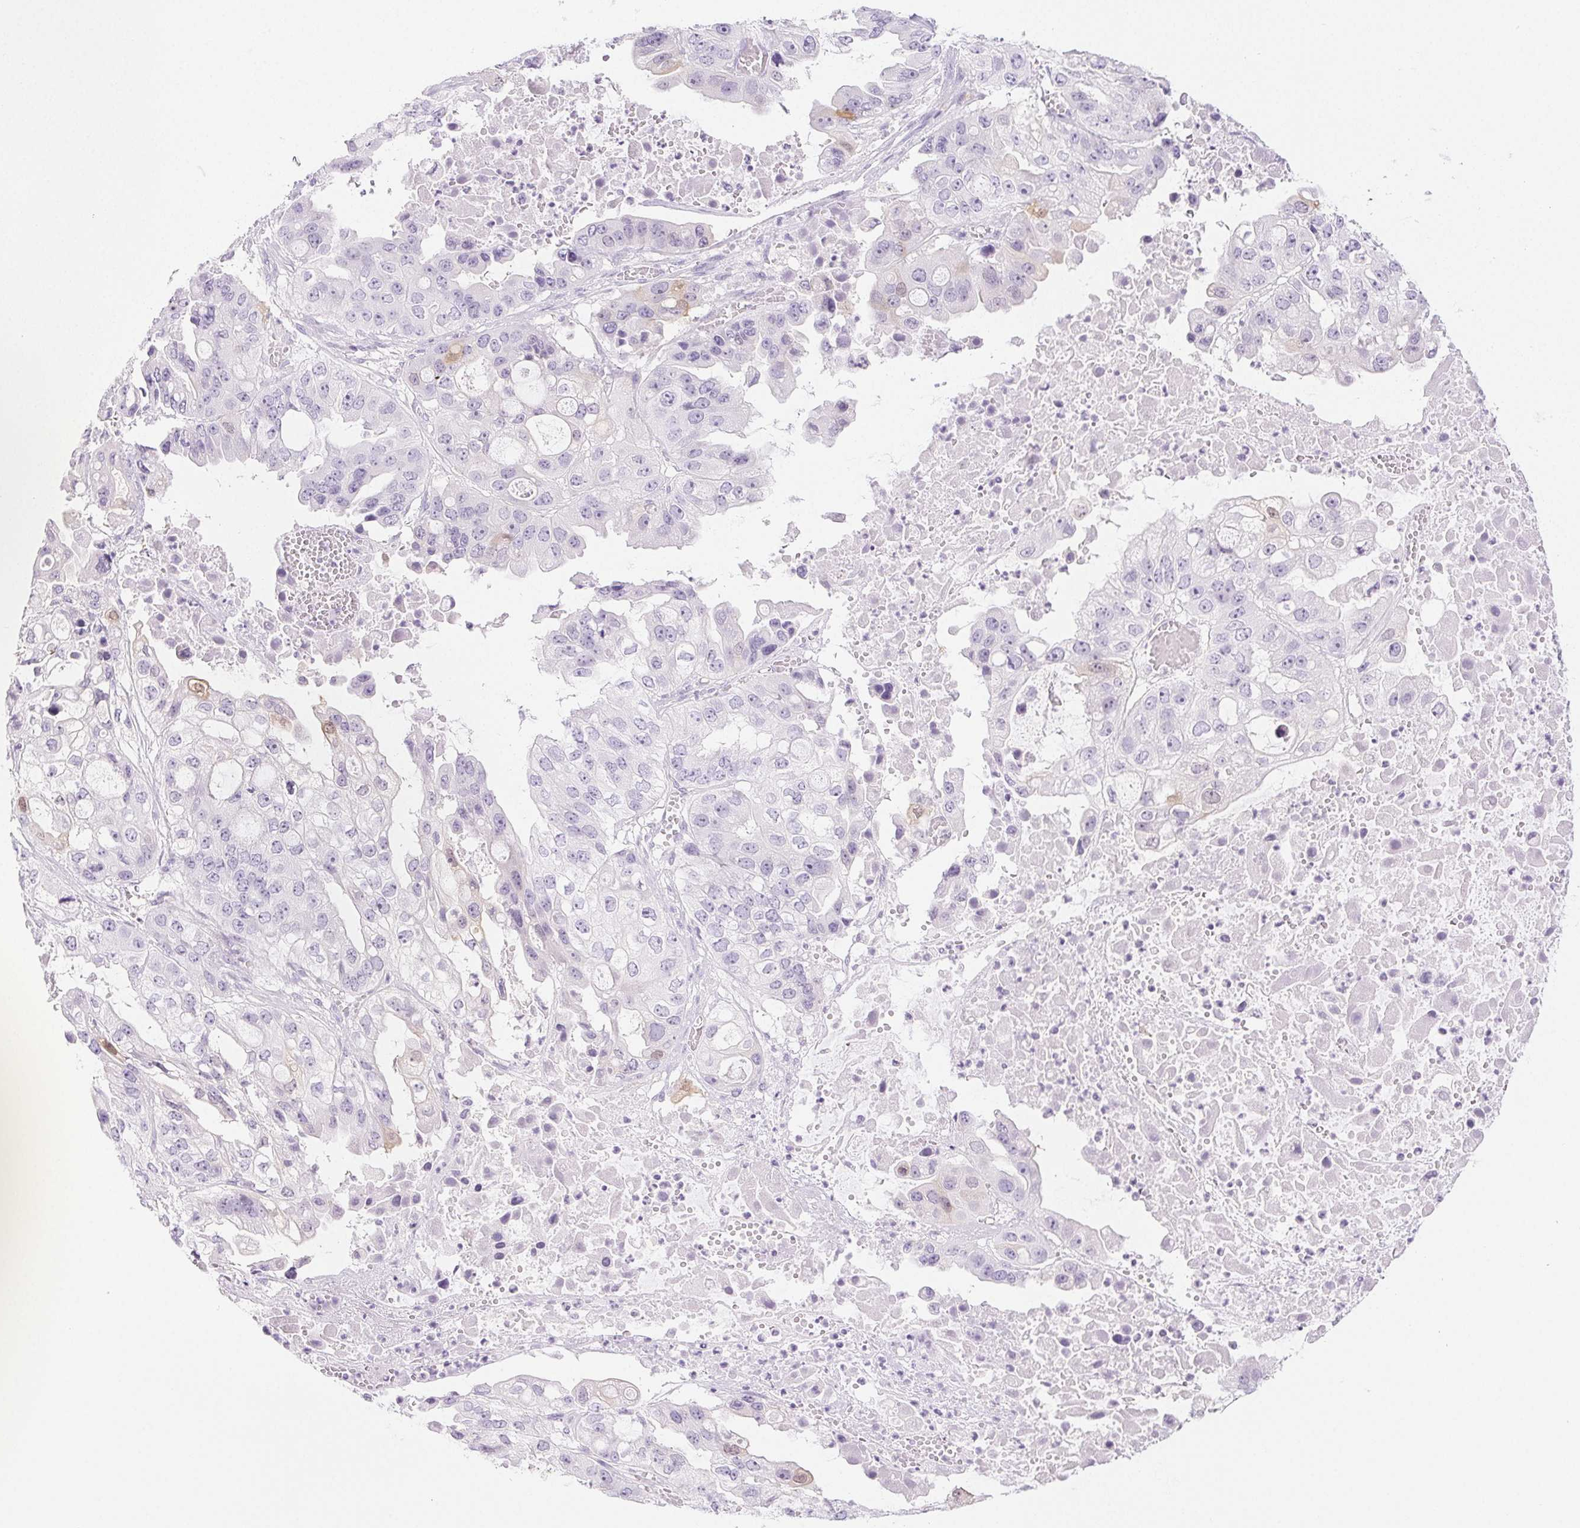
{"staining": {"intensity": "negative", "quantity": "none", "location": "none"}, "tissue": "ovarian cancer", "cell_type": "Tumor cells", "image_type": "cancer", "snomed": [{"axis": "morphology", "description": "Cystadenocarcinoma, serous, NOS"}, {"axis": "topography", "description": "Ovary"}], "caption": "The IHC histopathology image has no significant positivity in tumor cells of ovarian cancer tissue. Brightfield microscopy of IHC stained with DAB (brown) and hematoxylin (blue), captured at high magnification.", "gene": "SPRR3", "patient": {"sex": "female", "age": 56}}